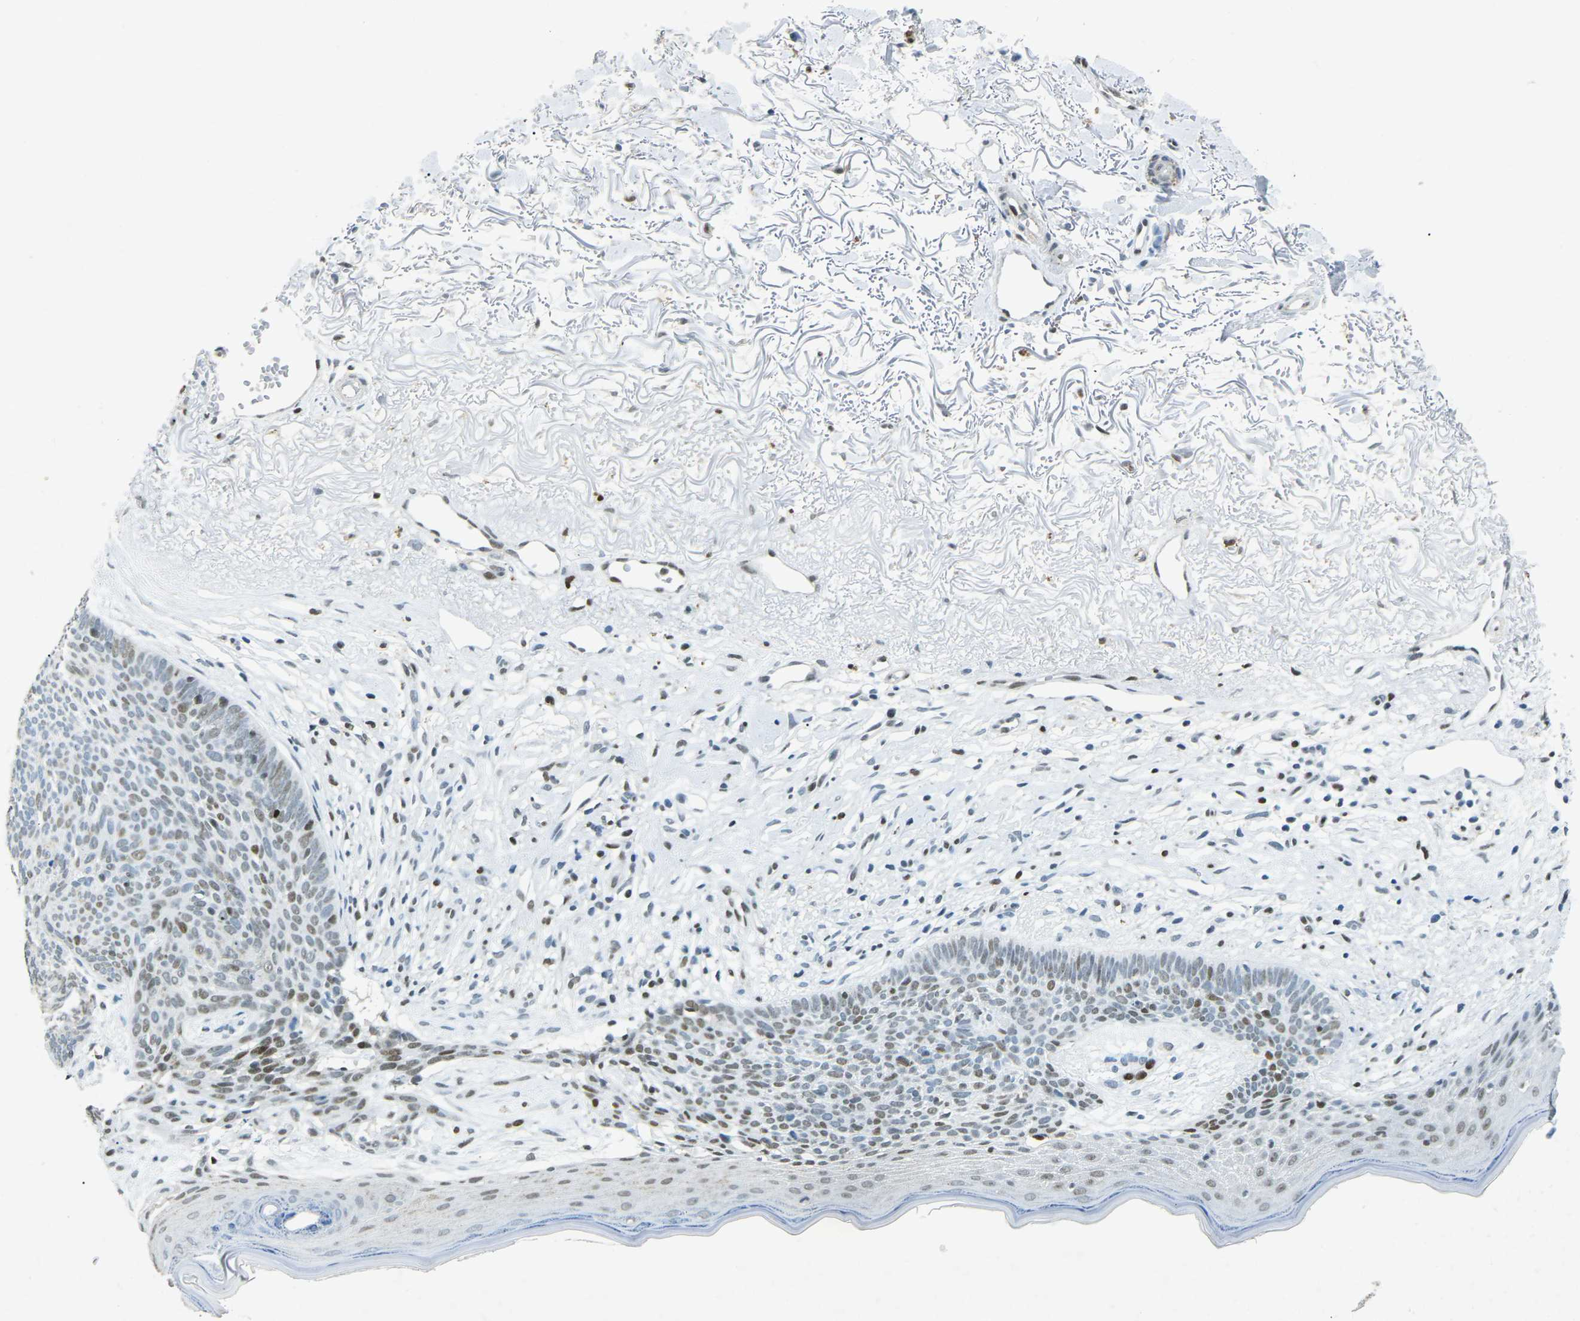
{"staining": {"intensity": "moderate", "quantity": "25%-75%", "location": "nuclear"}, "tissue": "skin cancer", "cell_type": "Tumor cells", "image_type": "cancer", "snomed": [{"axis": "morphology", "description": "Normal tissue, NOS"}, {"axis": "morphology", "description": "Basal cell carcinoma"}, {"axis": "topography", "description": "Skin"}], "caption": "Human skin cancer stained with a brown dye reveals moderate nuclear positive staining in about 25%-75% of tumor cells.", "gene": "RB1", "patient": {"sex": "female", "age": 70}}